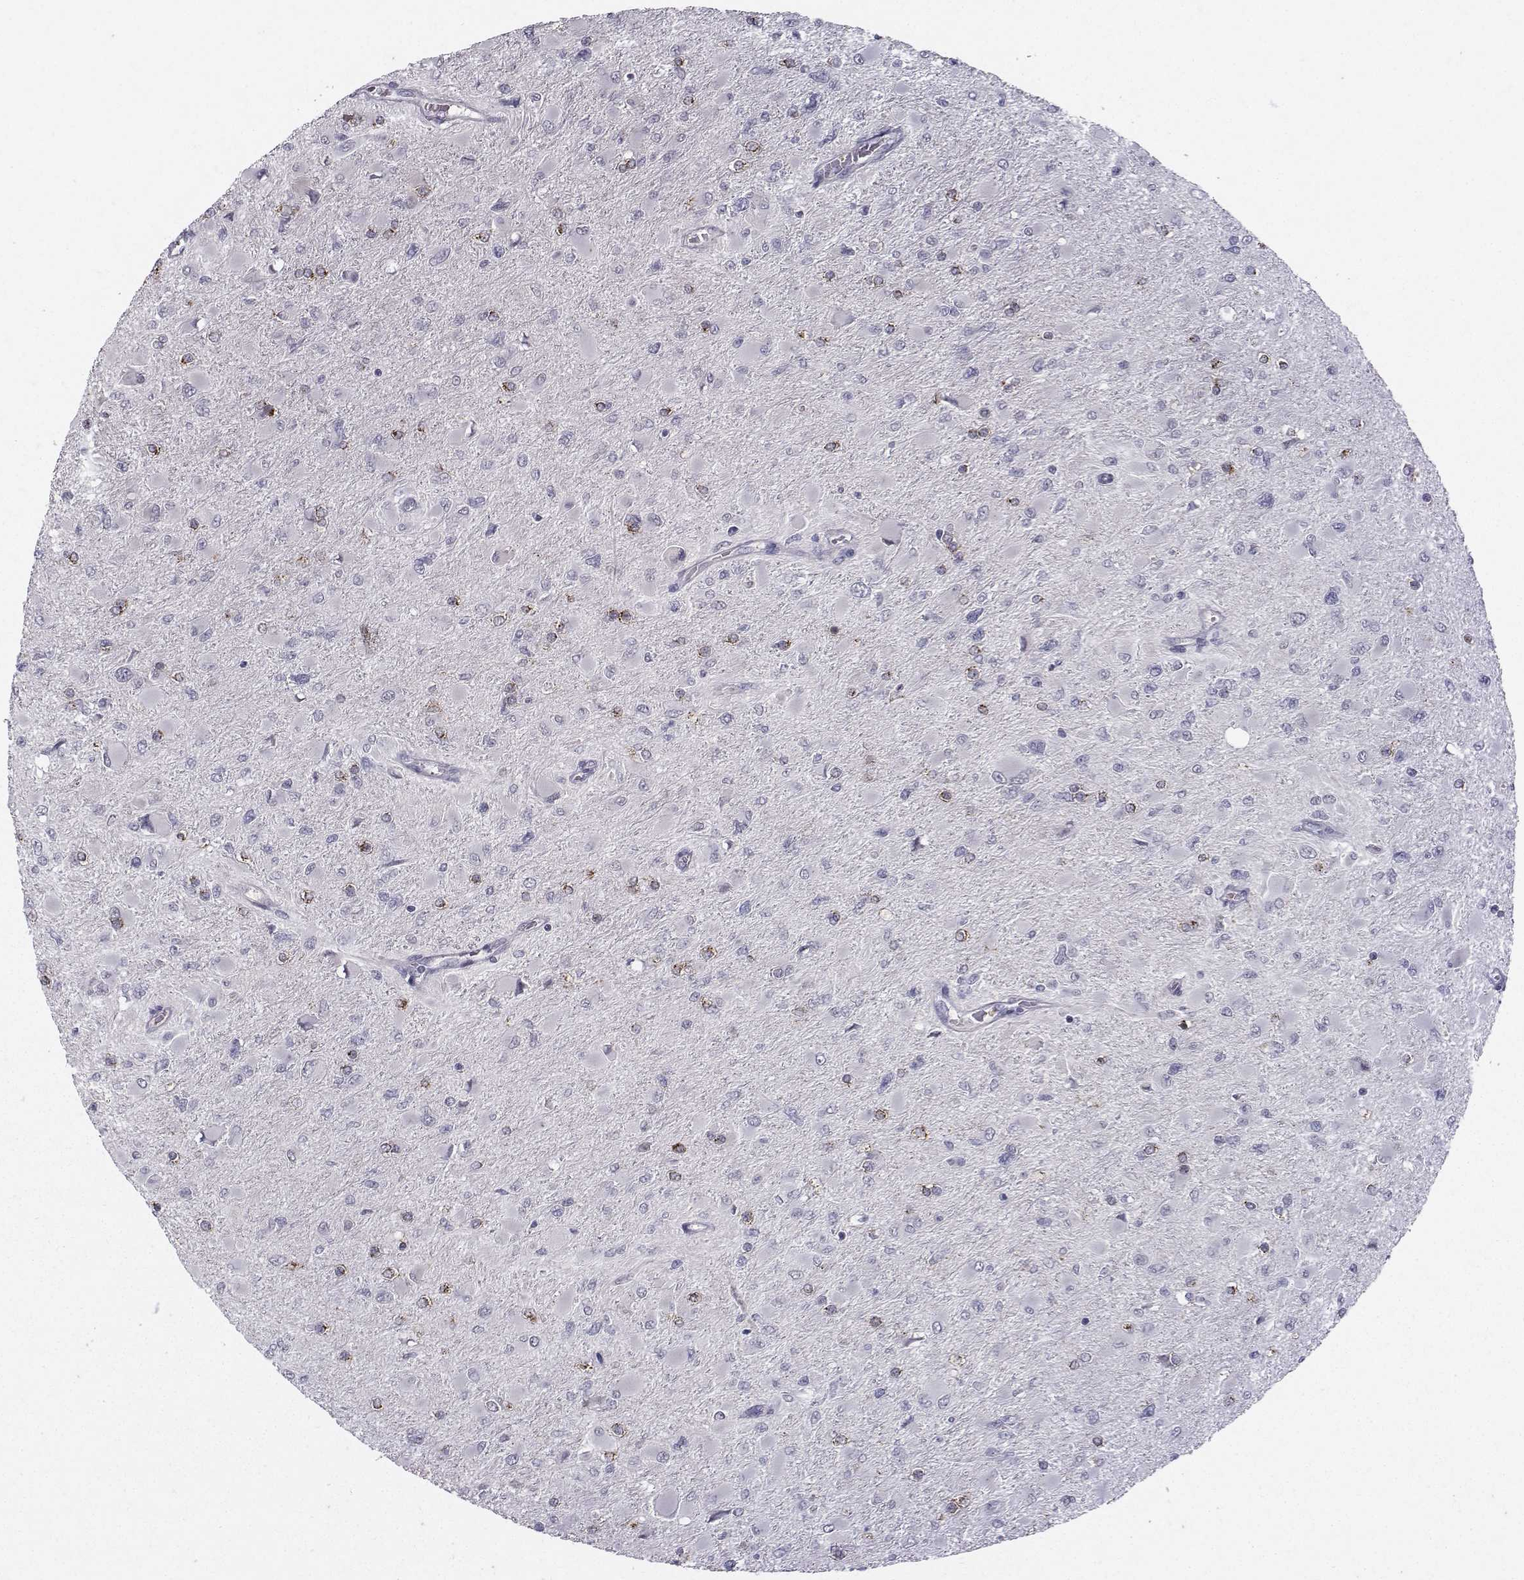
{"staining": {"intensity": "moderate", "quantity": "<25%", "location": "cytoplasmic/membranous"}, "tissue": "glioma", "cell_type": "Tumor cells", "image_type": "cancer", "snomed": [{"axis": "morphology", "description": "Glioma, malignant, High grade"}, {"axis": "topography", "description": "Cerebral cortex"}], "caption": "Malignant glioma (high-grade) stained with DAB (3,3'-diaminobenzidine) IHC shows low levels of moderate cytoplasmic/membranous expression in about <25% of tumor cells.", "gene": "OPRD1", "patient": {"sex": "female", "age": 36}}